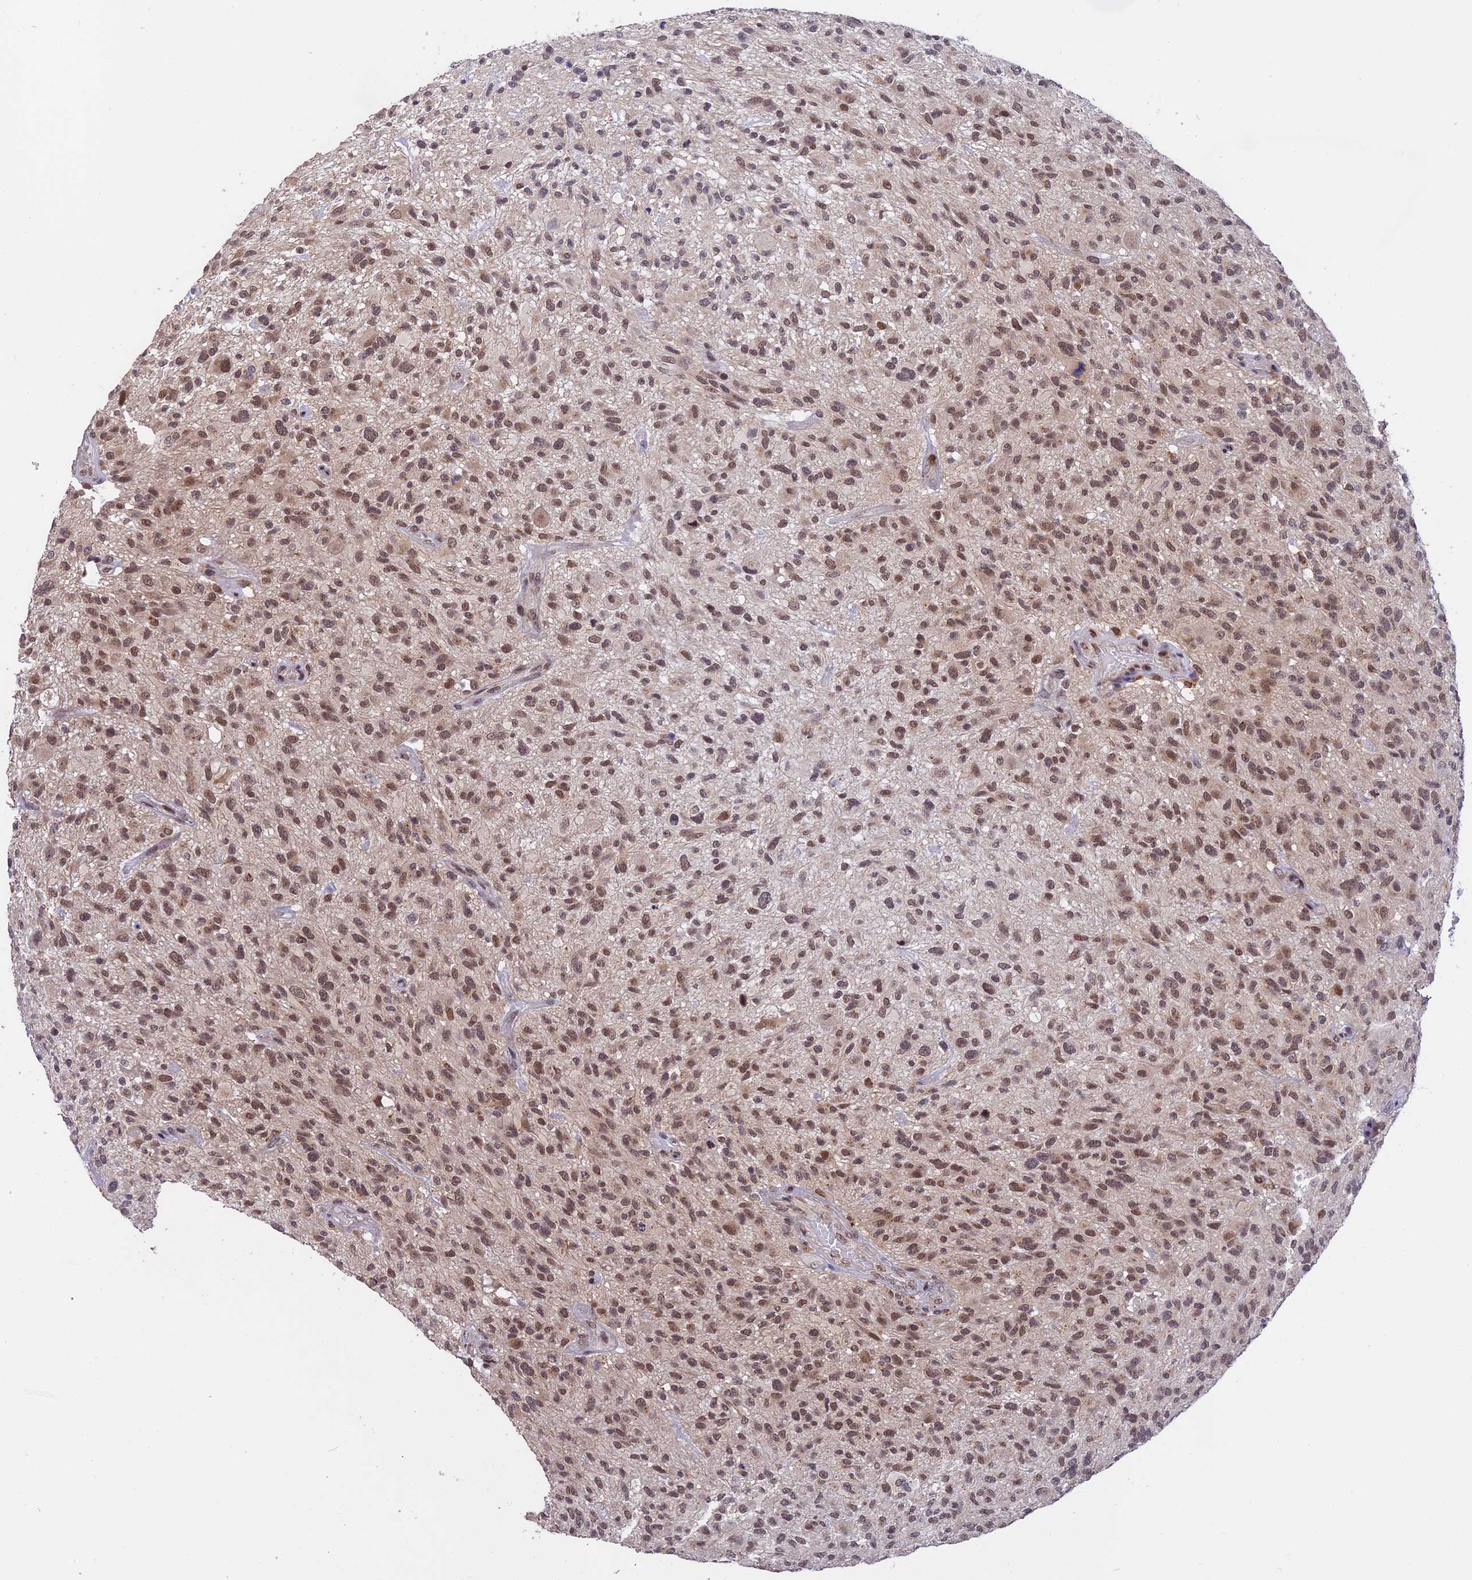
{"staining": {"intensity": "moderate", "quantity": "25%-75%", "location": "nuclear"}, "tissue": "glioma", "cell_type": "Tumor cells", "image_type": "cancer", "snomed": [{"axis": "morphology", "description": "Glioma, malignant, High grade"}, {"axis": "topography", "description": "Brain"}], "caption": "Immunohistochemical staining of human glioma shows medium levels of moderate nuclear staining in about 25%-75% of tumor cells.", "gene": "POLR2C", "patient": {"sex": "male", "age": 47}}